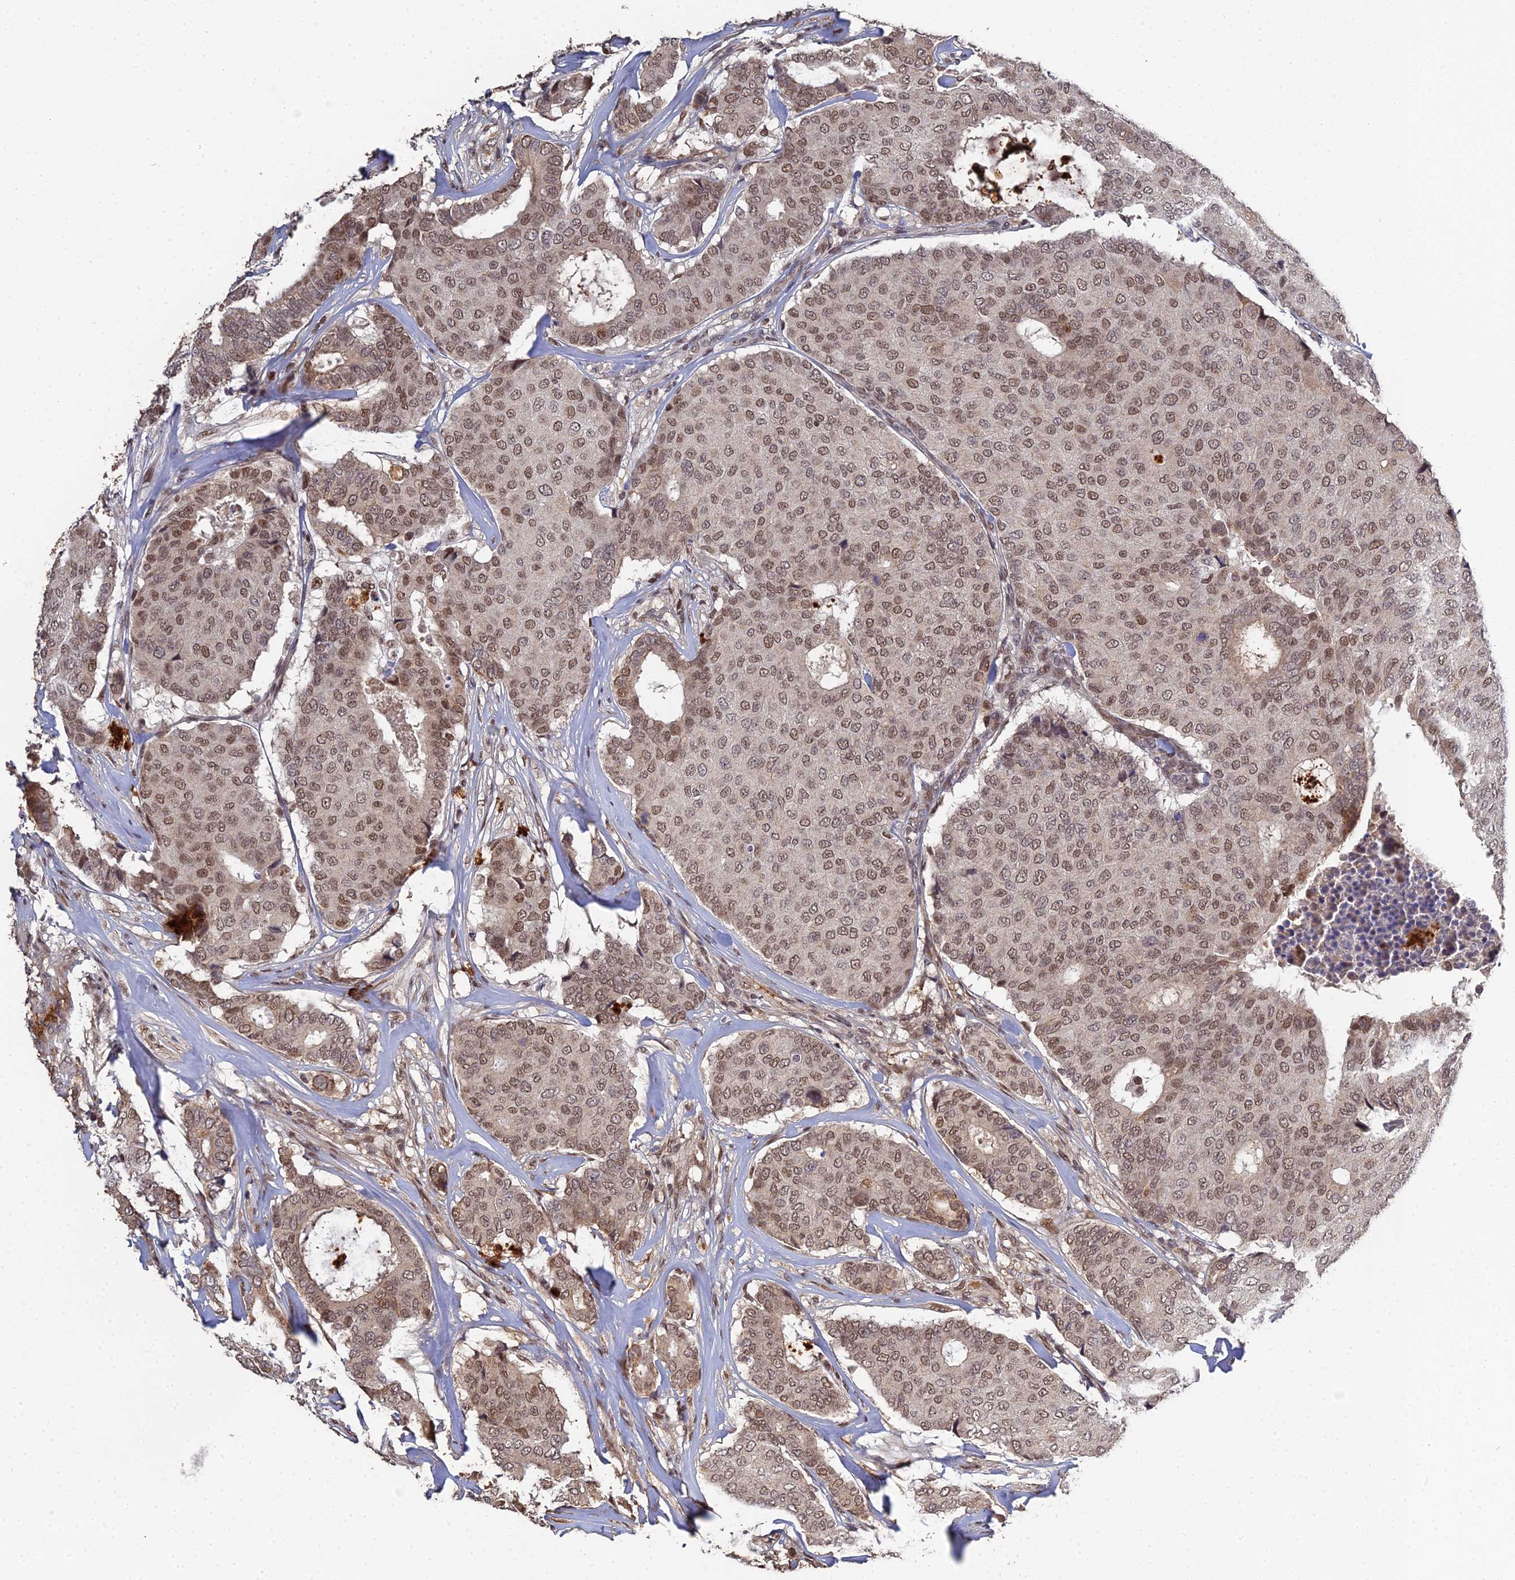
{"staining": {"intensity": "moderate", "quantity": ">75%", "location": "nuclear"}, "tissue": "breast cancer", "cell_type": "Tumor cells", "image_type": "cancer", "snomed": [{"axis": "morphology", "description": "Duct carcinoma"}, {"axis": "topography", "description": "Breast"}], "caption": "IHC image of neoplastic tissue: human breast cancer (infiltrating ductal carcinoma) stained using immunohistochemistry shows medium levels of moderate protein expression localized specifically in the nuclear of tumor cells, appearing as a nuclear brown color.", "gene": "ERCC5", "patient": {"sex": "female", "age": 75}}